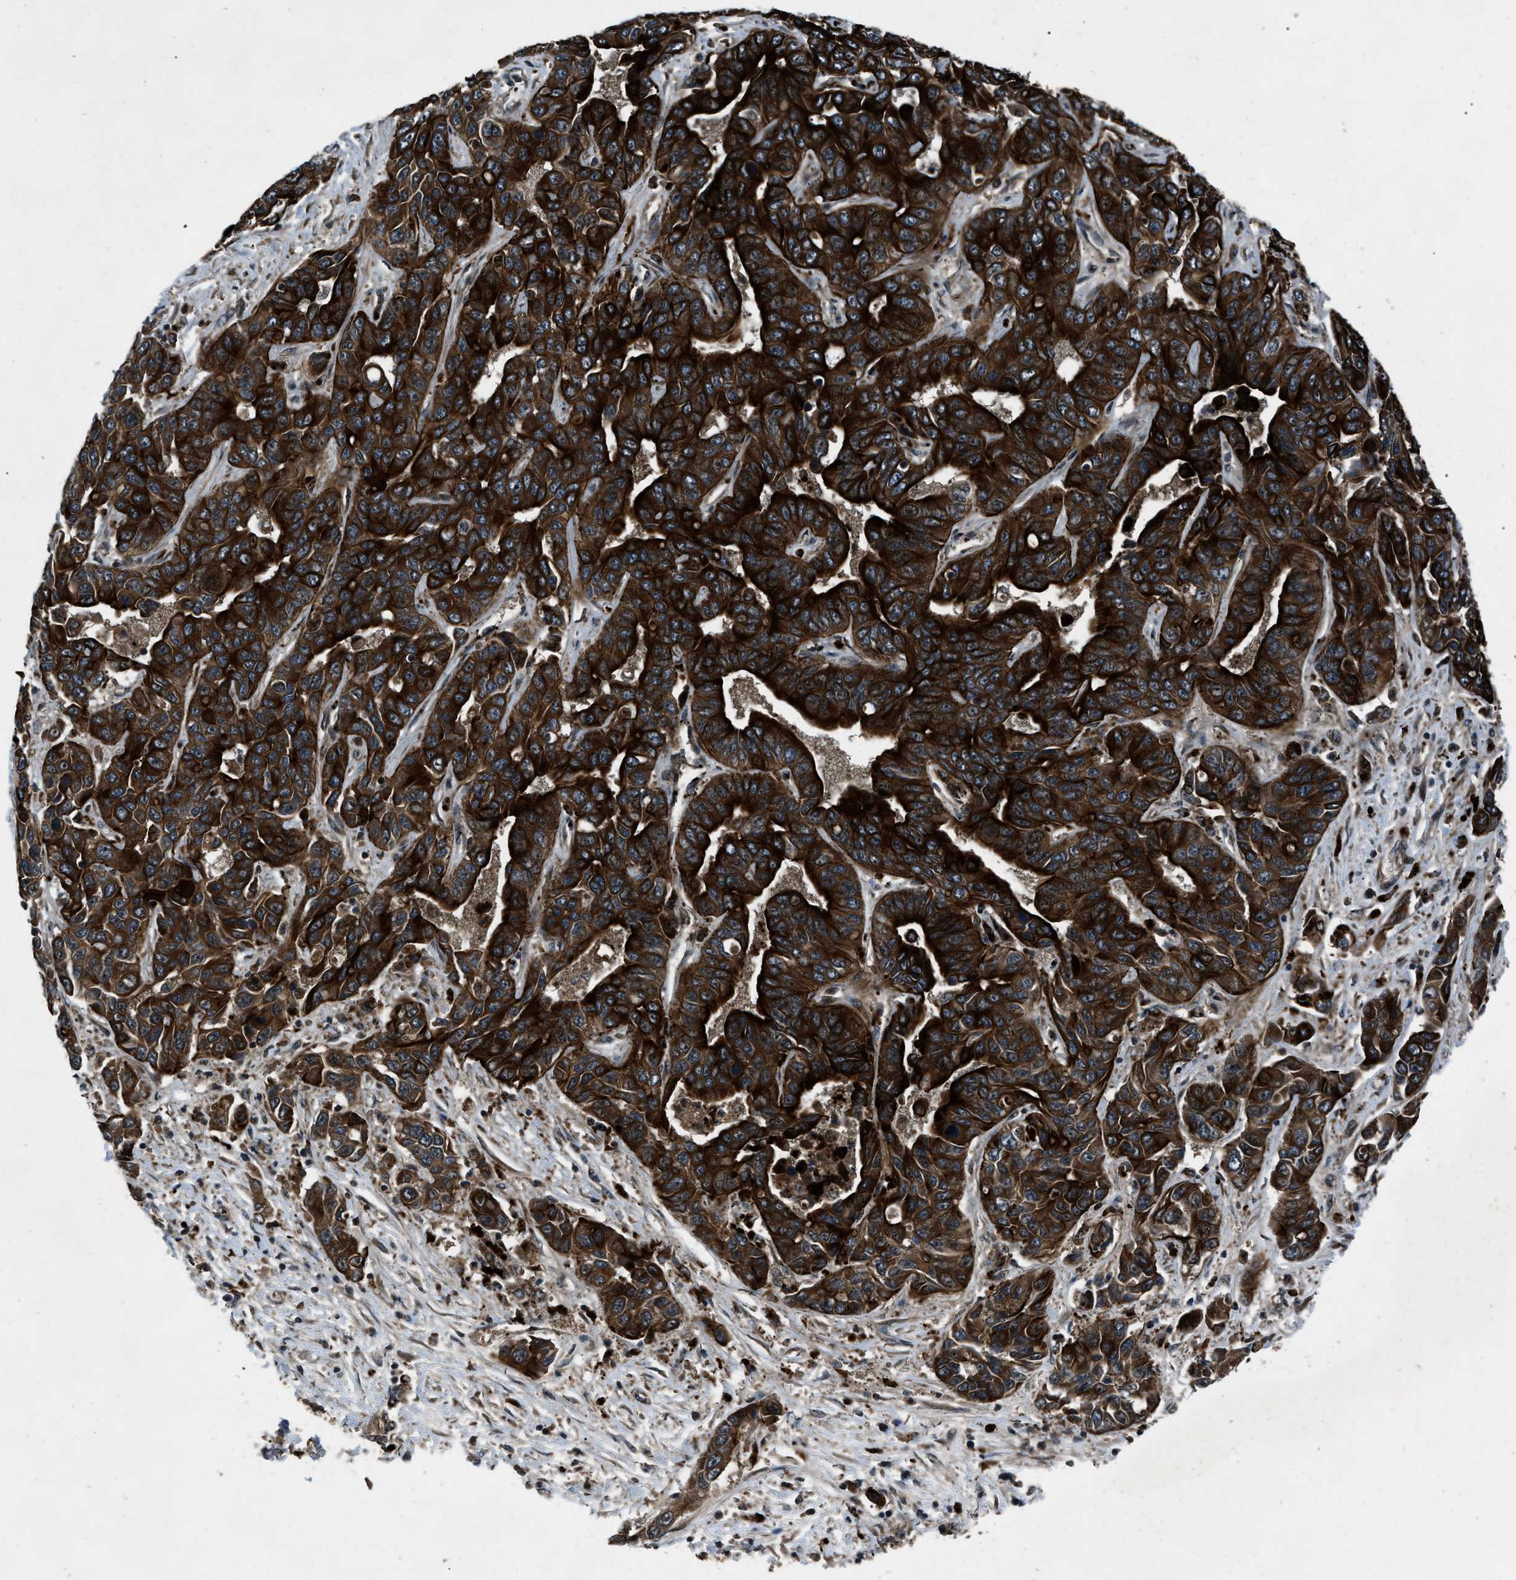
{"staining": {"intensity": "strong", "quantity": ">75%", "location": "cytoplasmic/membranous"}, "tissue": "liver cancer", "cell_type": "Tumor cells", "image_type": "cancer", "snomed": [{"axis": "morphology", "description": "Cholangiocarcinoma"}, {"axis": "topography", "description": "Liver"}], "caption": "This is a micrograph of IHC staining of liver cholangiocarcinoma, which shows strong positivity in the cytoplasmic/membranous of tumor cells.", "gene": "IRAK4", "patient": {"sex": "female", "age": 52}}